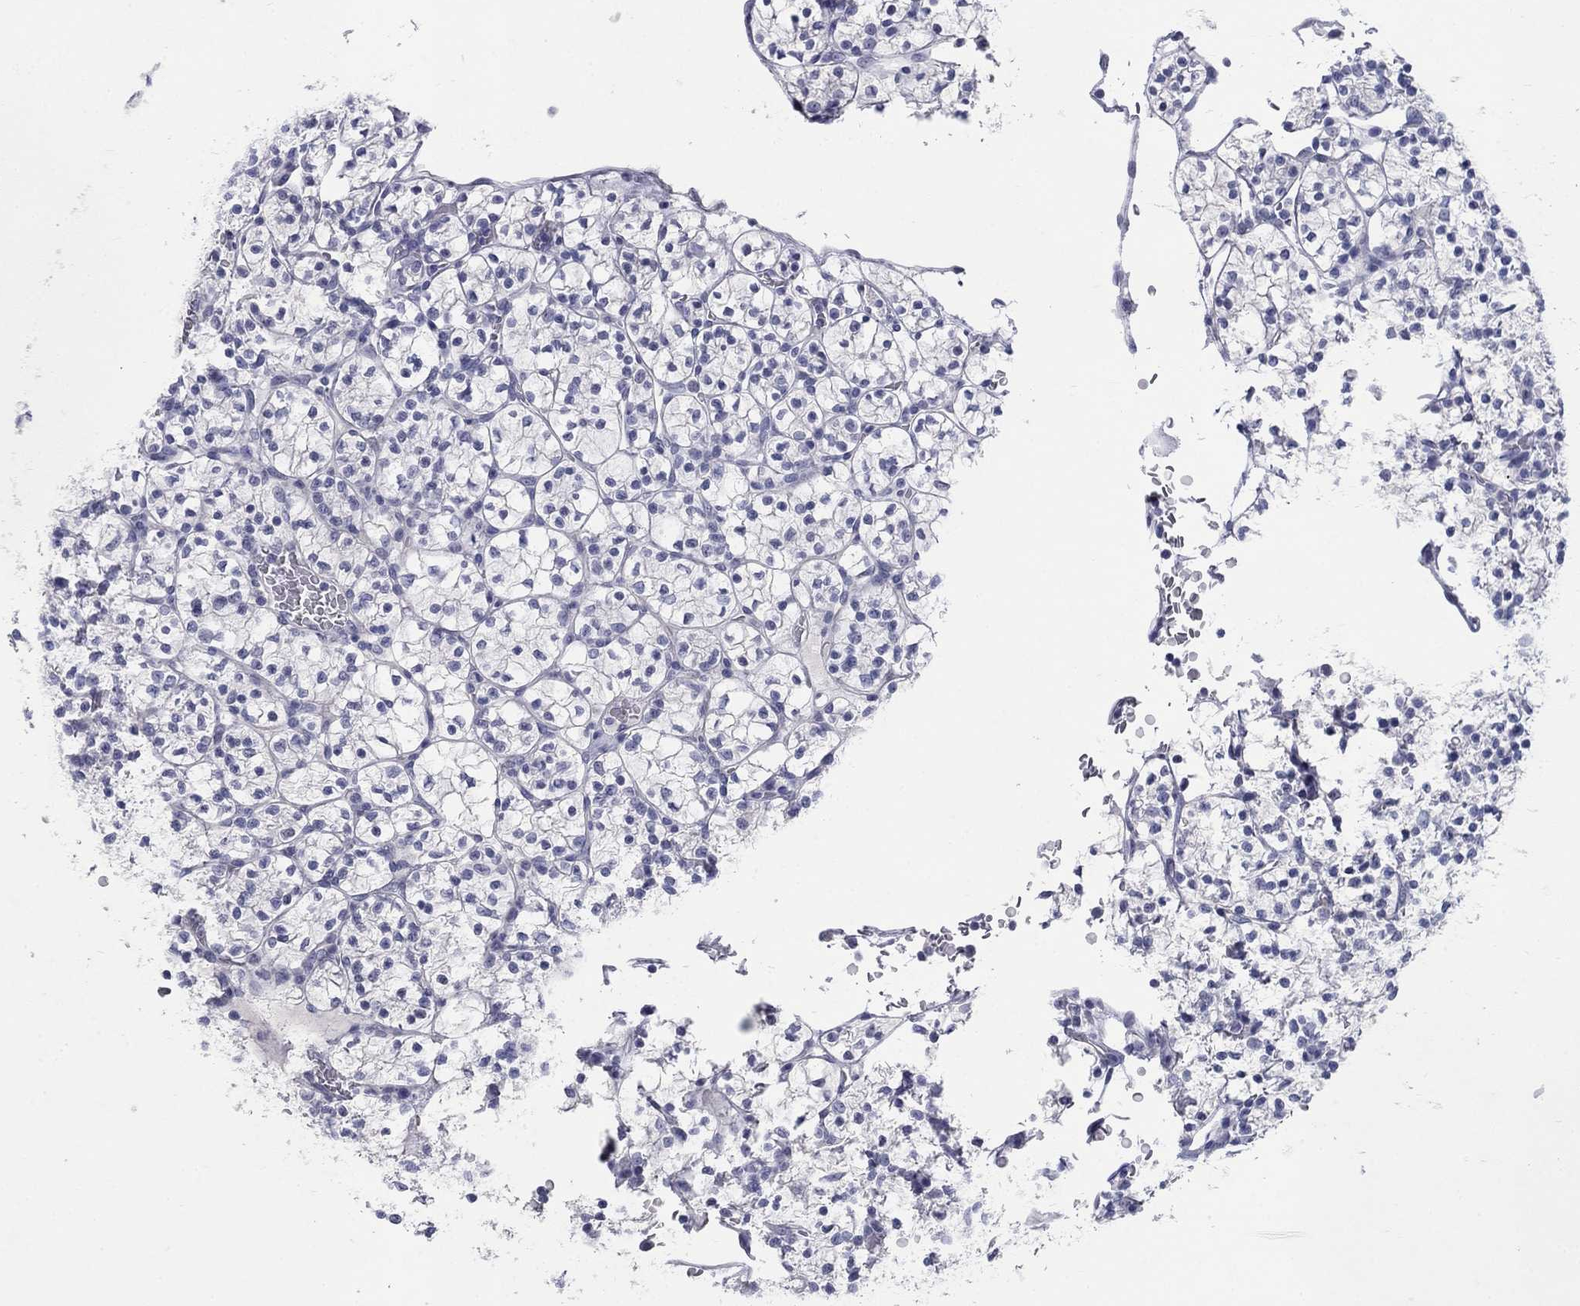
{"staining": {"intensity": "negative", "quantity": "none", "location": "none"}, "tissue": "renal cancer", "cell_type": "Tumor cells", "image_type": "cancer", "snomed": [{"axis": "morphology", "description": "Adenocarcinoma, NOS"}, {"axis": "topography", "description": "Kidney"}], "caption": "Adenocarcinoma (renal) was stained to show a protein in brown. There is no significant expression in tumor cells.", "gene": "ELAVL4", "patient": {"sex": "female", "age": 89}}